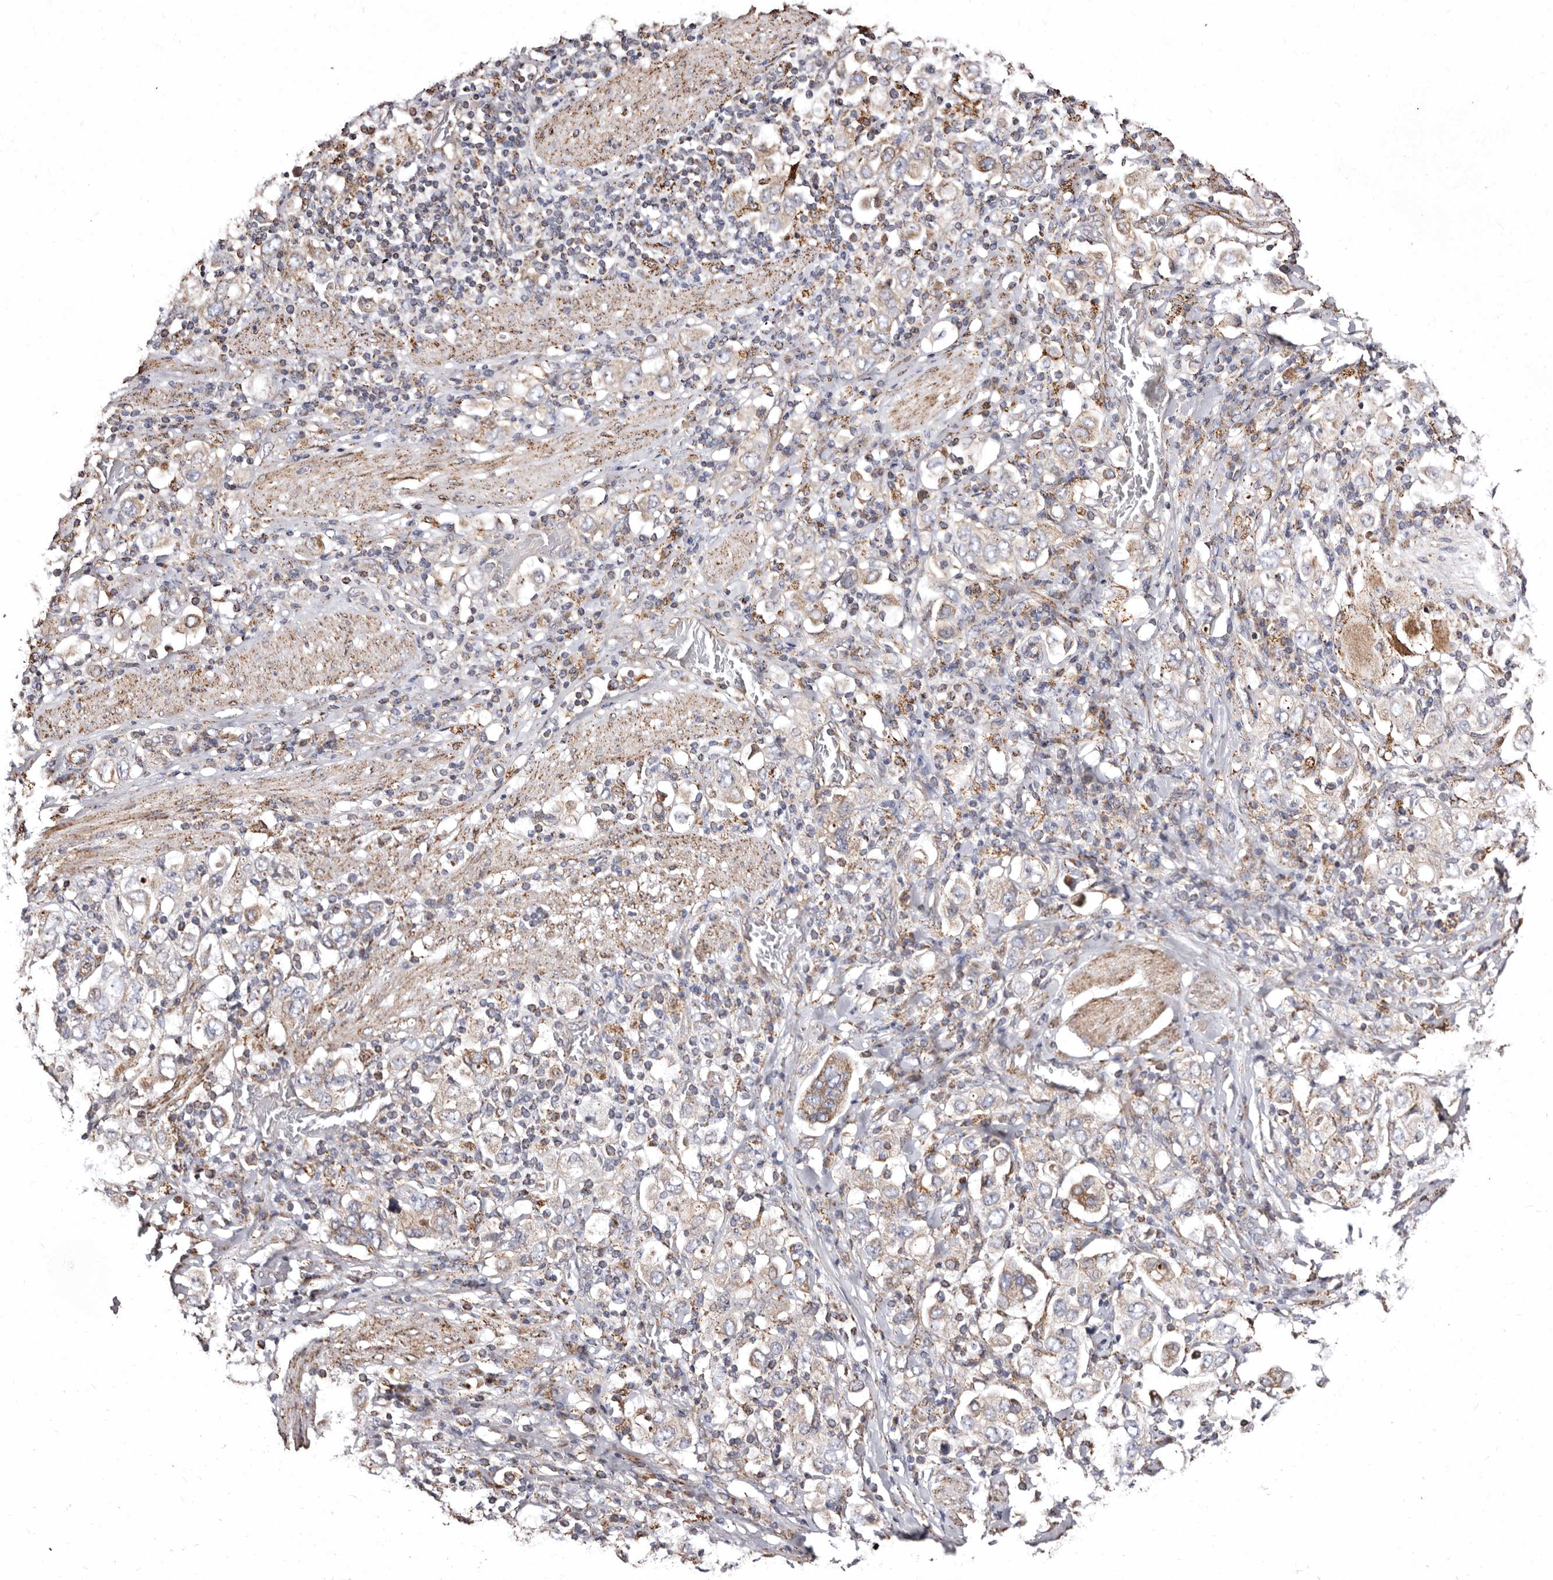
{"staining": {"intensity": "weak", "quantity": "25%-75%", "location": "cytoplasmic/membranous"}, "tissue": "stomach cancer", "cell_type": "Tumor cells", "image_type": "cancer", "snomed": [{"axis": "morphology", "description": "Adenocarcinoma, NOS"}, {"axis": "topography", "description": "Stomach, upper"}], "caption": "High-power microscopy captured an immunohistochemistry photomicrograph of adenocarcinoma (stomach), revealing weak cytoplasmic/membranous positivity in about 25%-75% of tumor cells.", "gene": "LUZP1", "patient": {"sex": "male", "age": 62}}